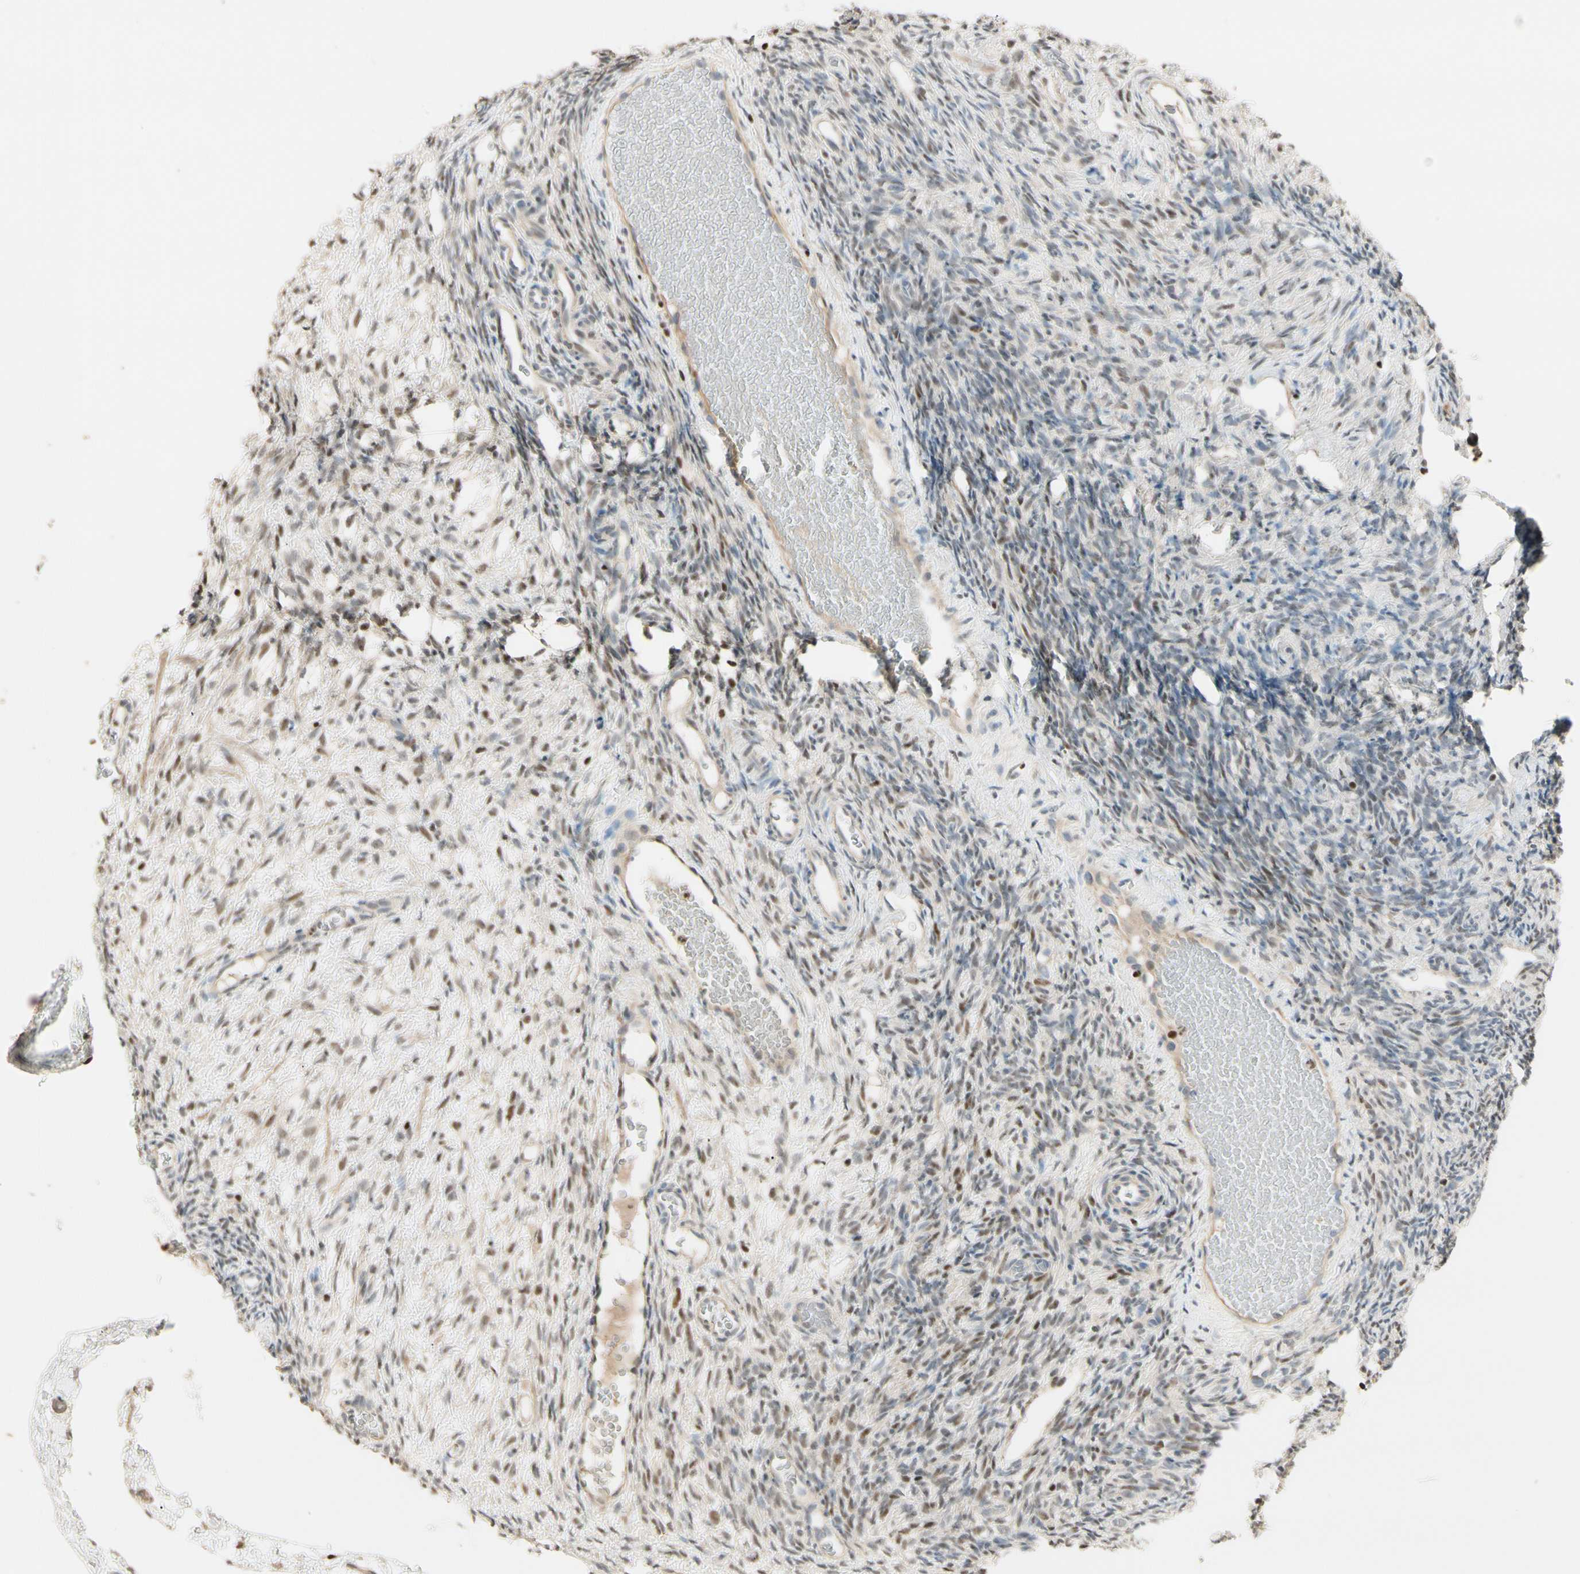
{"staining": {"intensity": "weak", "quantity": "<25%", "location": "cytoplasmic/membranous"}, "tissue": "ovary", "cell_type": "Ovarian stroma cells", "image_type": "normal", "snomed": [{"axis": "morphology", "description": "Normal tissue, NOS"}, {"axis": "topography", "description": "Ovary"}], "caption": "Human ovary stained for a protein using IHC displays no staining in ovarian stroma cells.", "gene": "NFYA", "patient": {"sex": "female", "age": 35}}